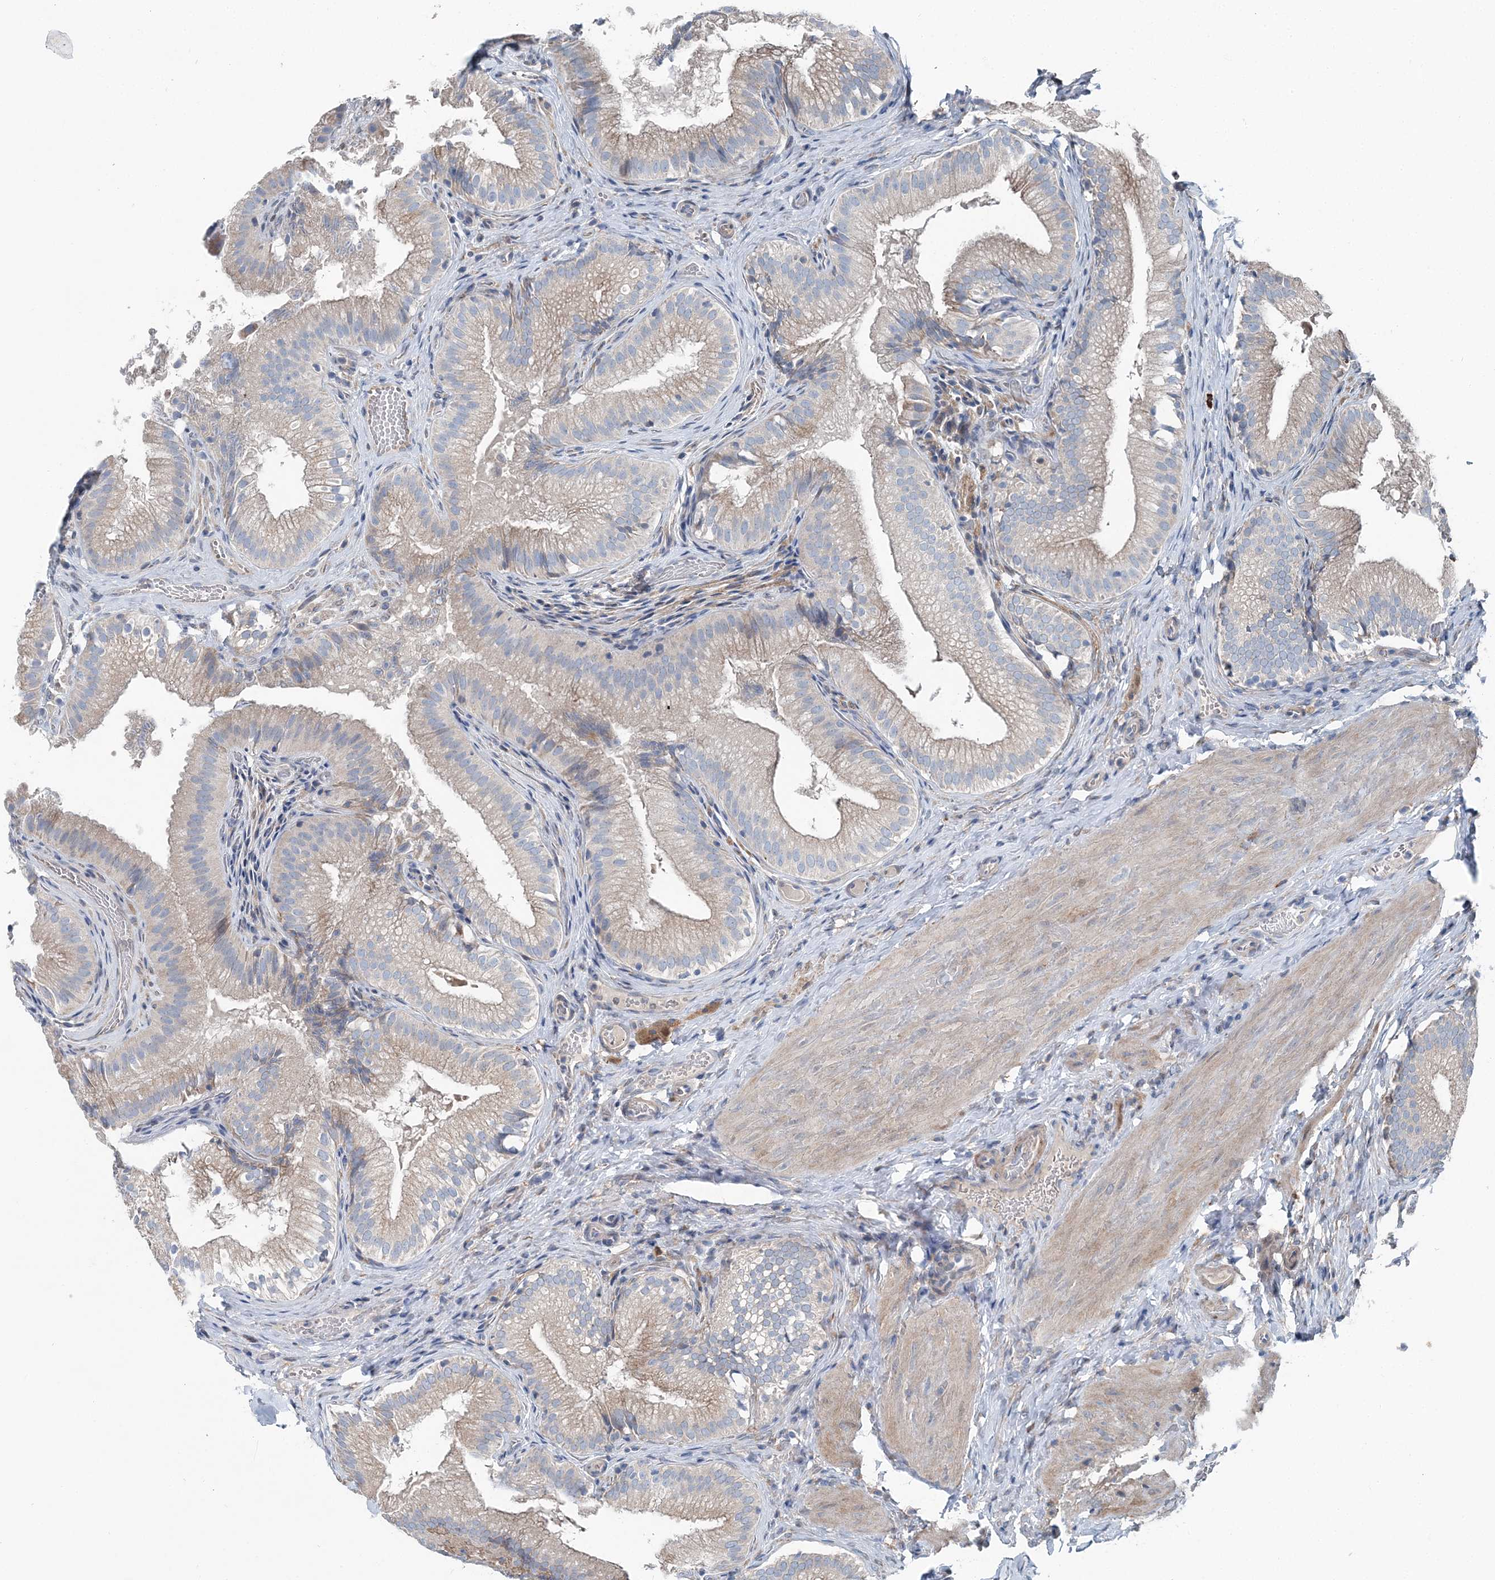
{"staining": {"intensity": "moderate", "quantity": "<25%", "location": "cytoplasmic/membranous"}, "tissue": "gallbladder", "cell_type": "Glandular cells", "image_type": "normal", "snomed": [{"axis": "morphology", "description": "Normal tissue, NOS"}, {"axis": "topography", "description": "Gallbladder"}], "caption": "Immunohistochemistry of normal gallbladder exhibits low levels of moderate cytoplasmic/membranous staining in about <25% of glandular cells.", "gene": "SPOPL", "patient": {"sex": "female", "age": 30}}